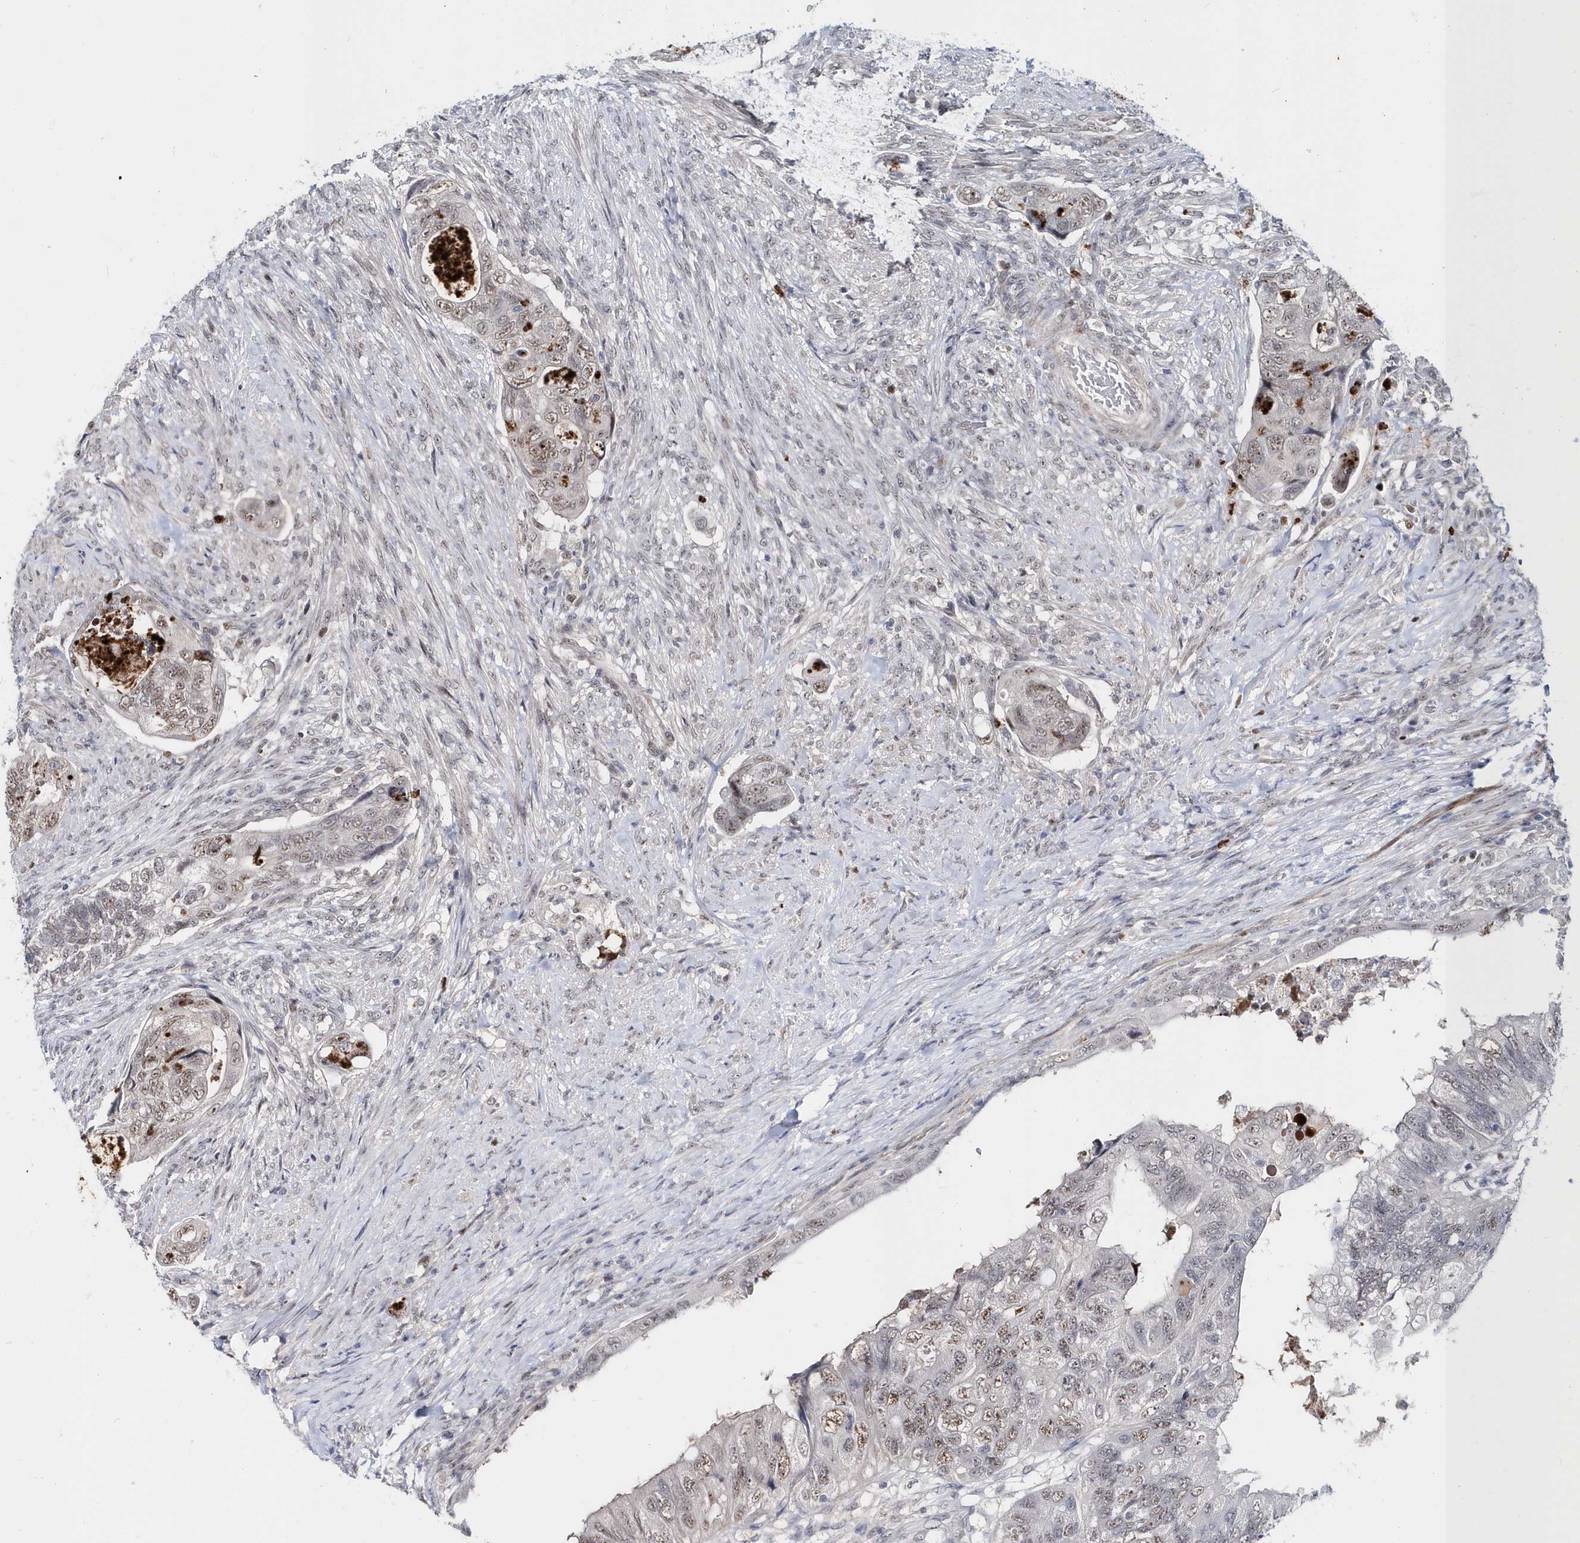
{"staining": {"intensity": "weak", "quantity": "25%-75%", "location": "nuclear"}, "tissue": "colorectal cancer", "cell_type": "Tumor cells", "image_type": "cancer", "snomed": [{"axis": "morphology", "description": "Adenocarcinoma, NOS"}, {"axis": "topography", "description": "Rectum"}], "caption": "This is an image of immunohistochemistry (IHC) staining of colorectal adenocarcinoma, which shows weak expression in the nuclear of tumor cells.", "gene": "ASCL4", "patient": {"sex": "male", "age": 63}}